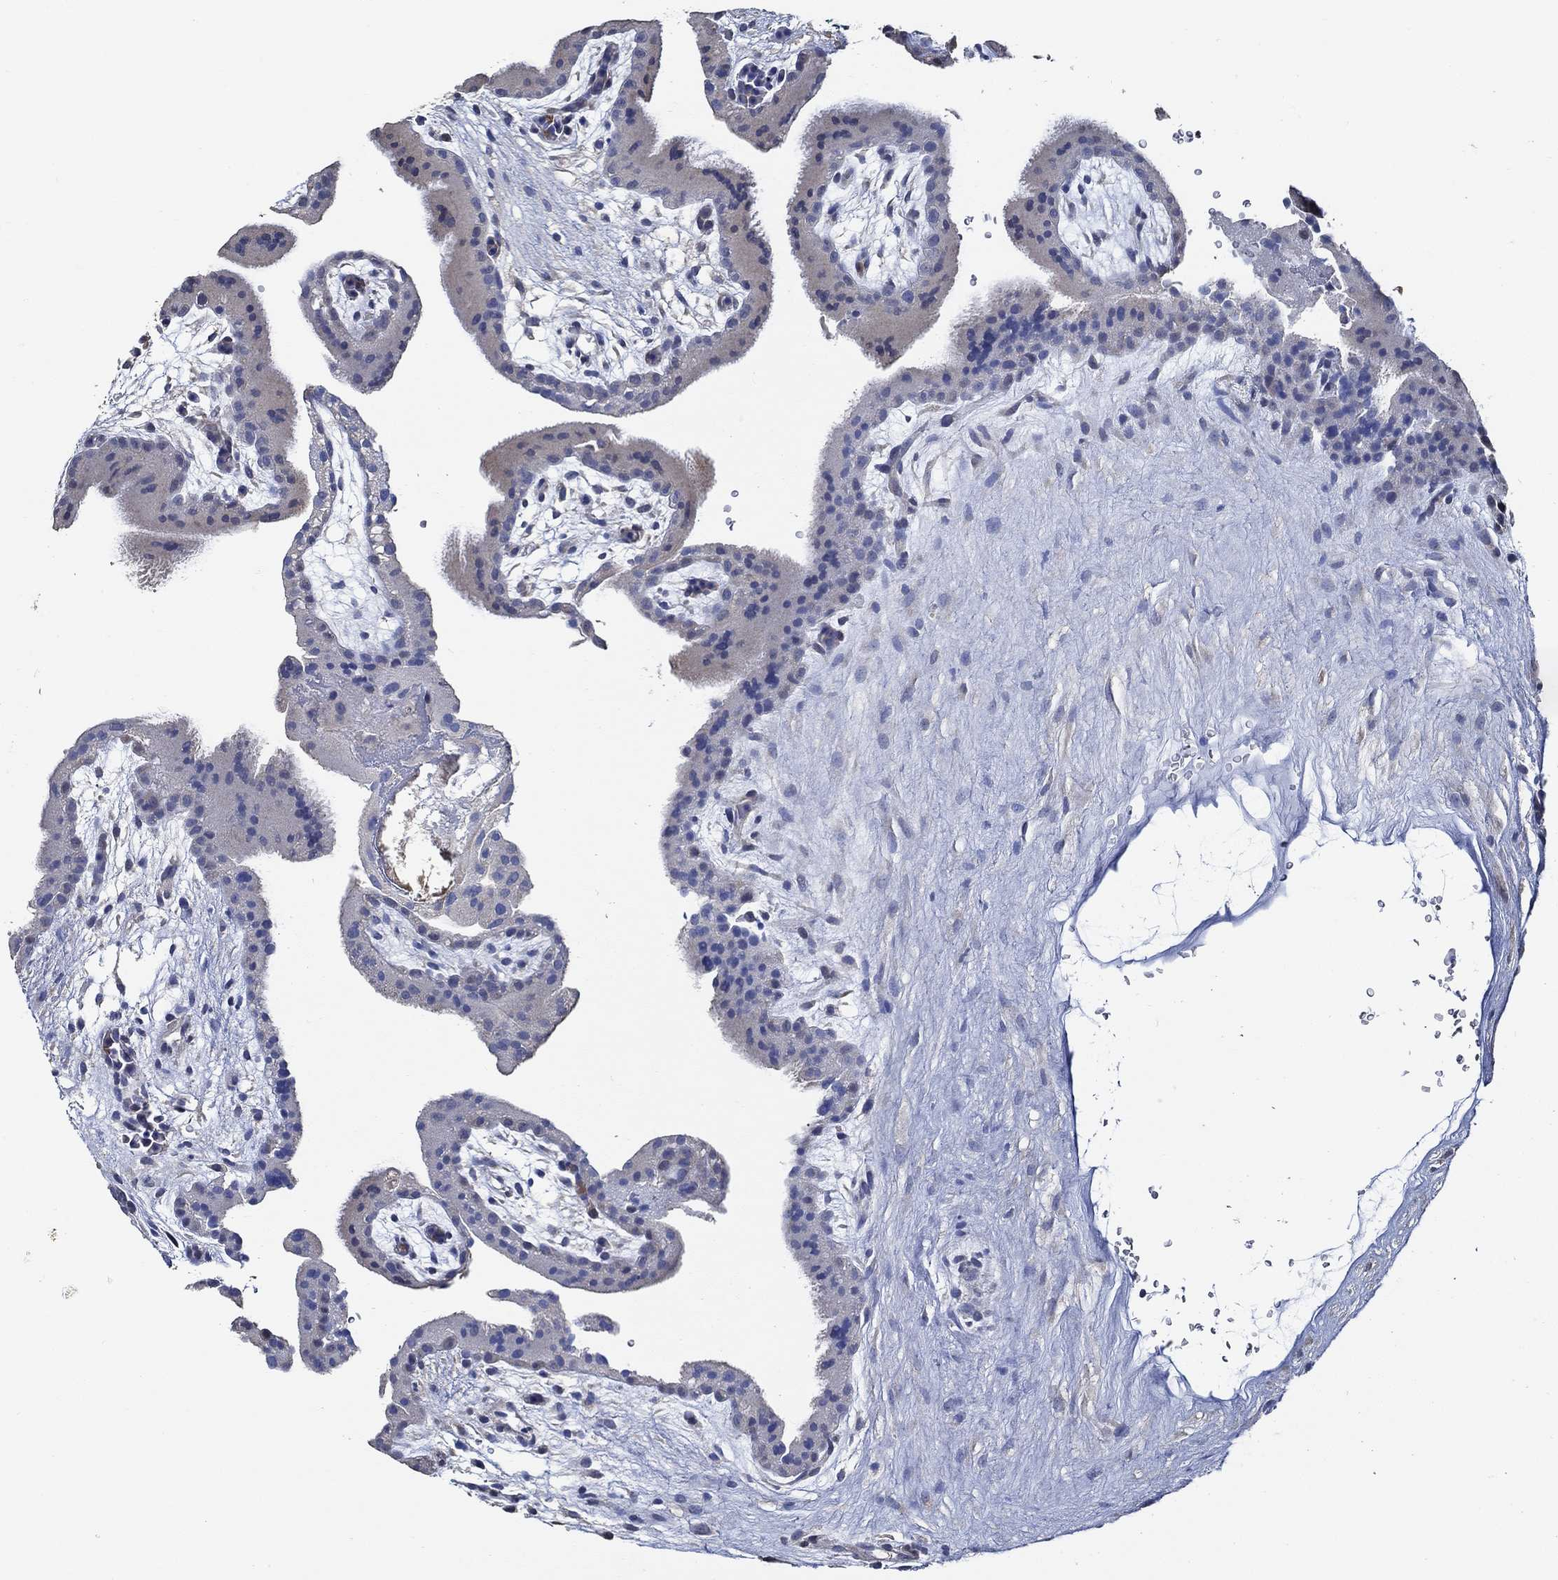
{"staining": {"intensity": "negative", "quantity": "none", "location": "none"}, "tissue": "placenta", "cell_type": "Decidual cells", "image_type": "normal", "snomed": [{"axis": "morphology", "description": "Normal tissue, NOS"}, {"axis": "topography", "description": "Placenta"}], "caption": "Histopathology image shows no significant protein staining in decidual cells of benign placenta.", "gene": "DOCK3", "patient": {"sex": "female", "age": 19}}